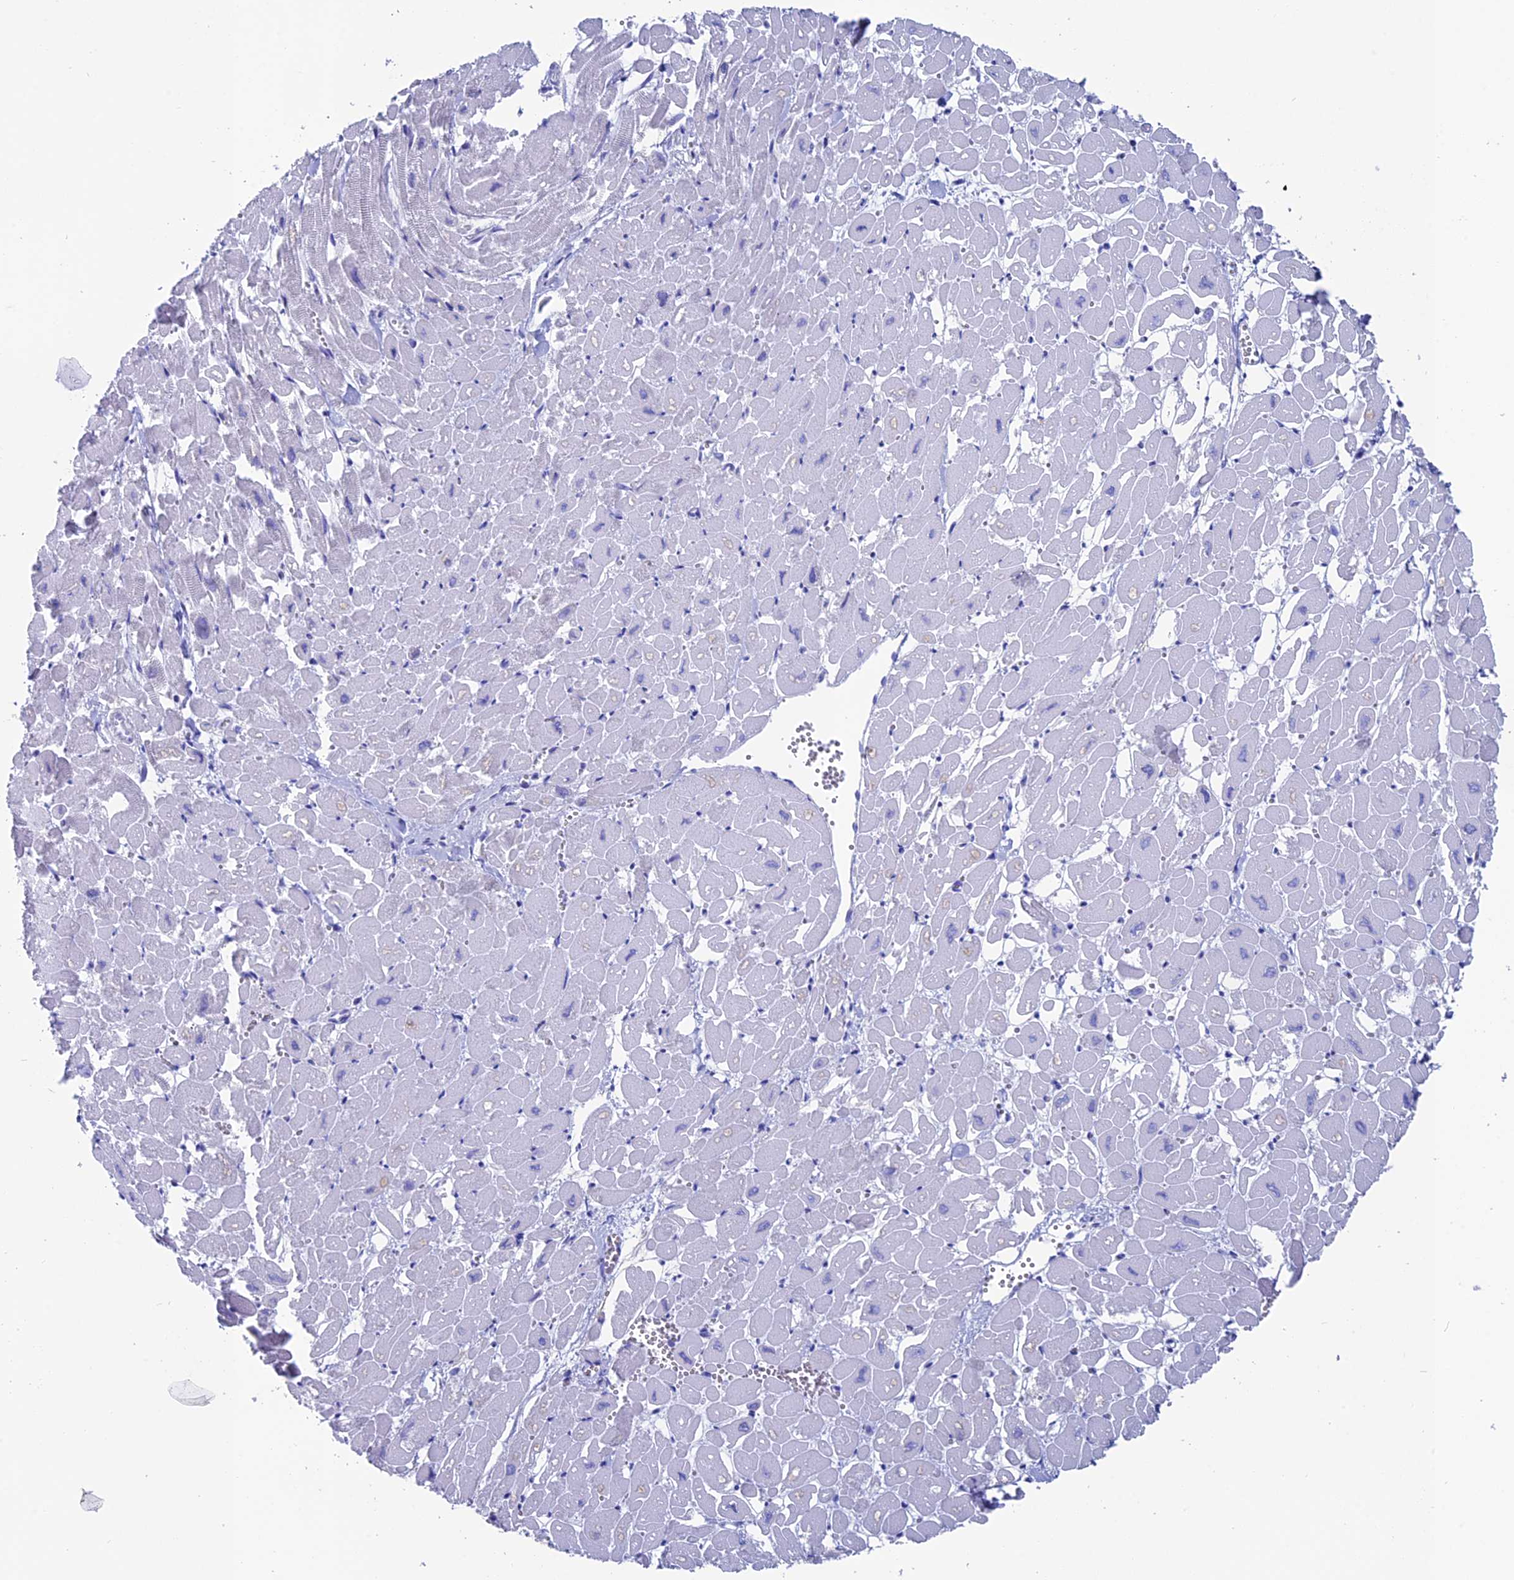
{"staining": {"intensity": "negative", "quantity": "none", "location": "none"}, "tissue": "heart muscle", "cell_type": "Cardiomyocytes", "image_type": "normal", "snomed": [{"axis": "morphology", "description": "Normal tissue, NOS"}, {"axis": "topography", "description": "Heart"}], "caption": "The photomicrograph shows no staining of cardiomyocytes in unremarkable heart muscle.", "gene": "ANKRD29", "patient": {"sex": "male", "age": 54}}